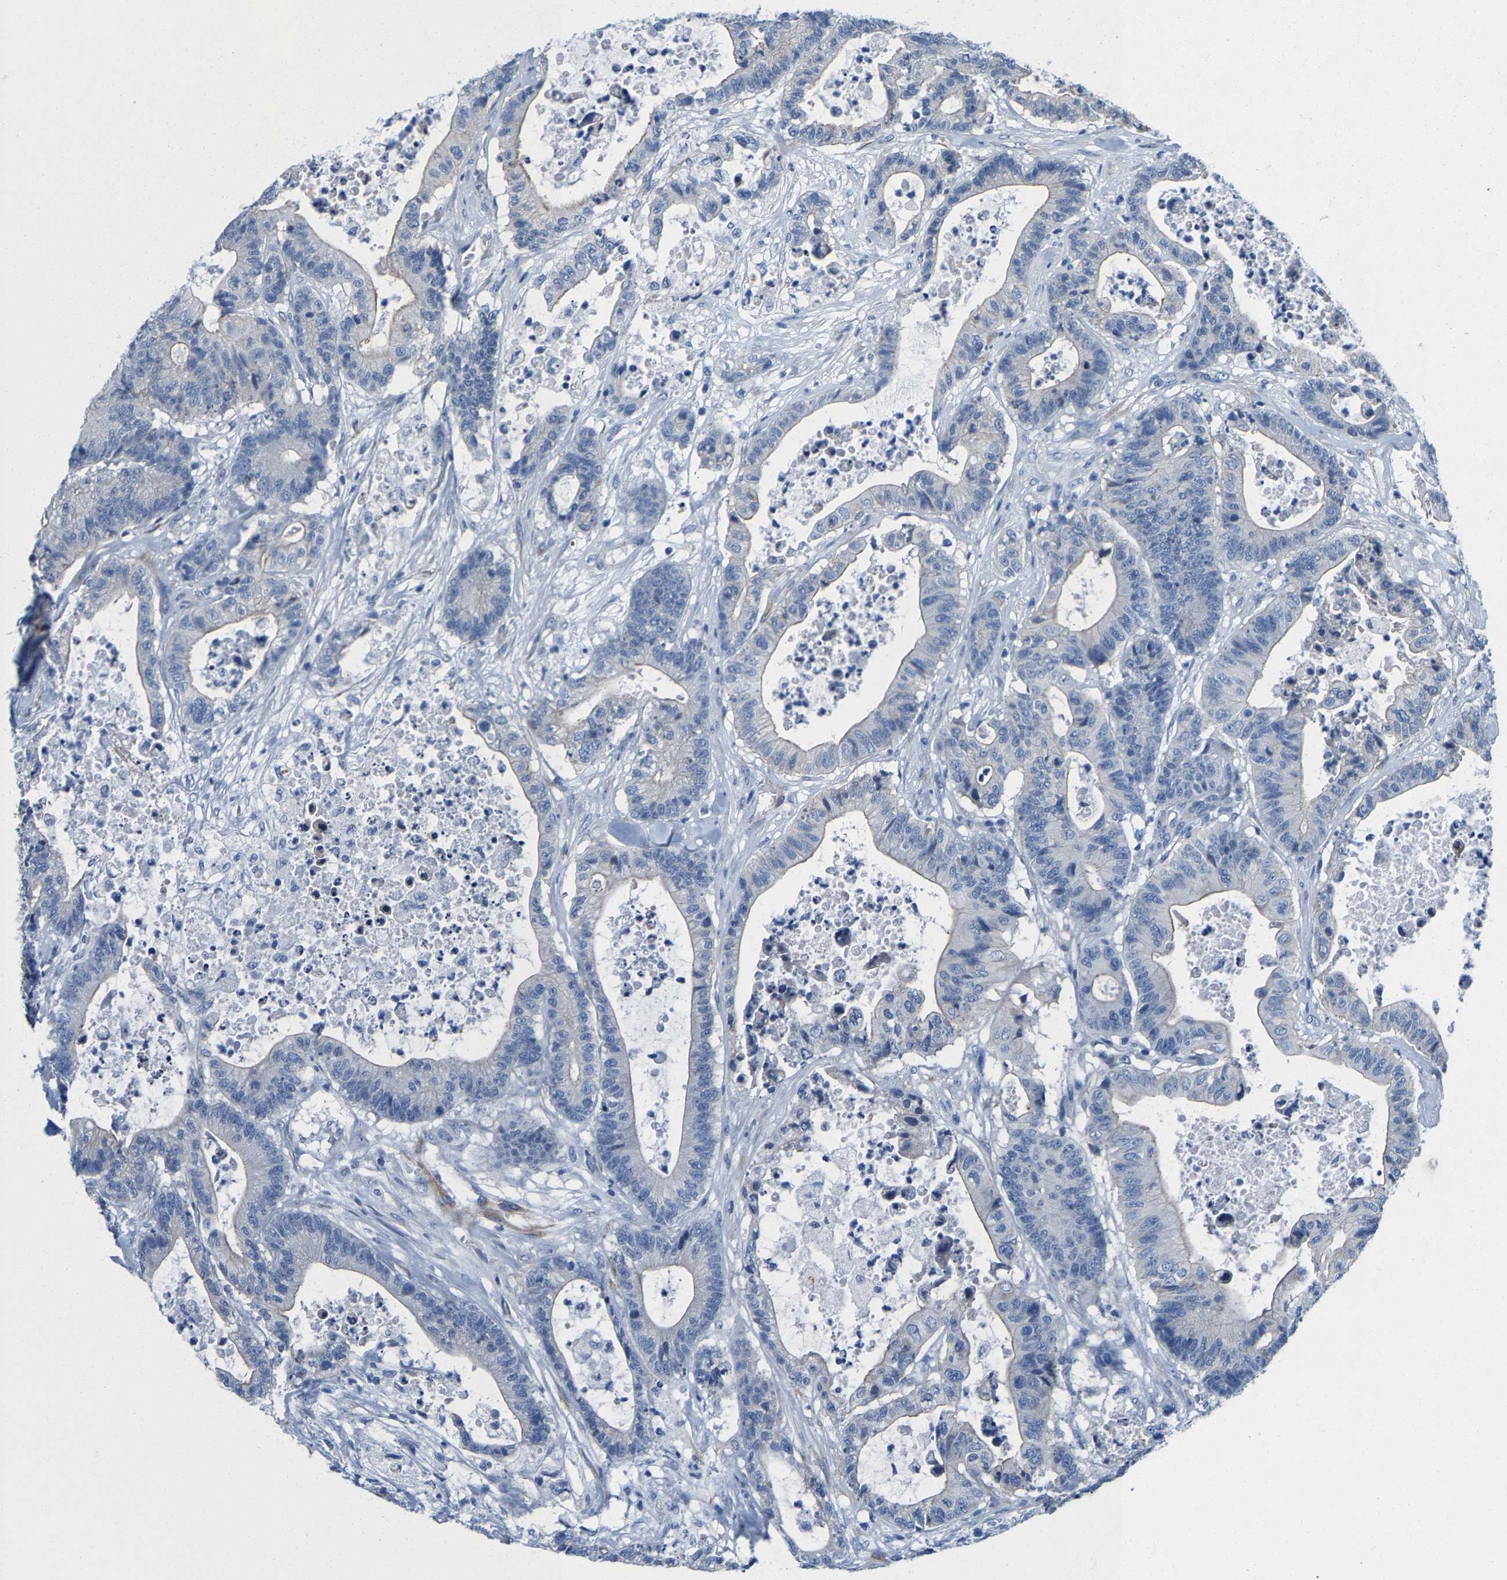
{"staining": {"intensity": "negative", "quantity": "none", "location": "none"}, "tissue": "colorectal cancer", "cell_type": "Tumor cells", "image_type": "cancer", "snomed": [{"axis": "morphology", "description": "Adenocarcinoma, NOS"}, {"axis": "topography", "description": "Colon"}], "caption": "The histopathology image displays no significant positivity in tumor cells of colorectal cancer (adenocarcinoma).", "gene": "DSCAM", "patient": {"sex": "female", "age": 84}}